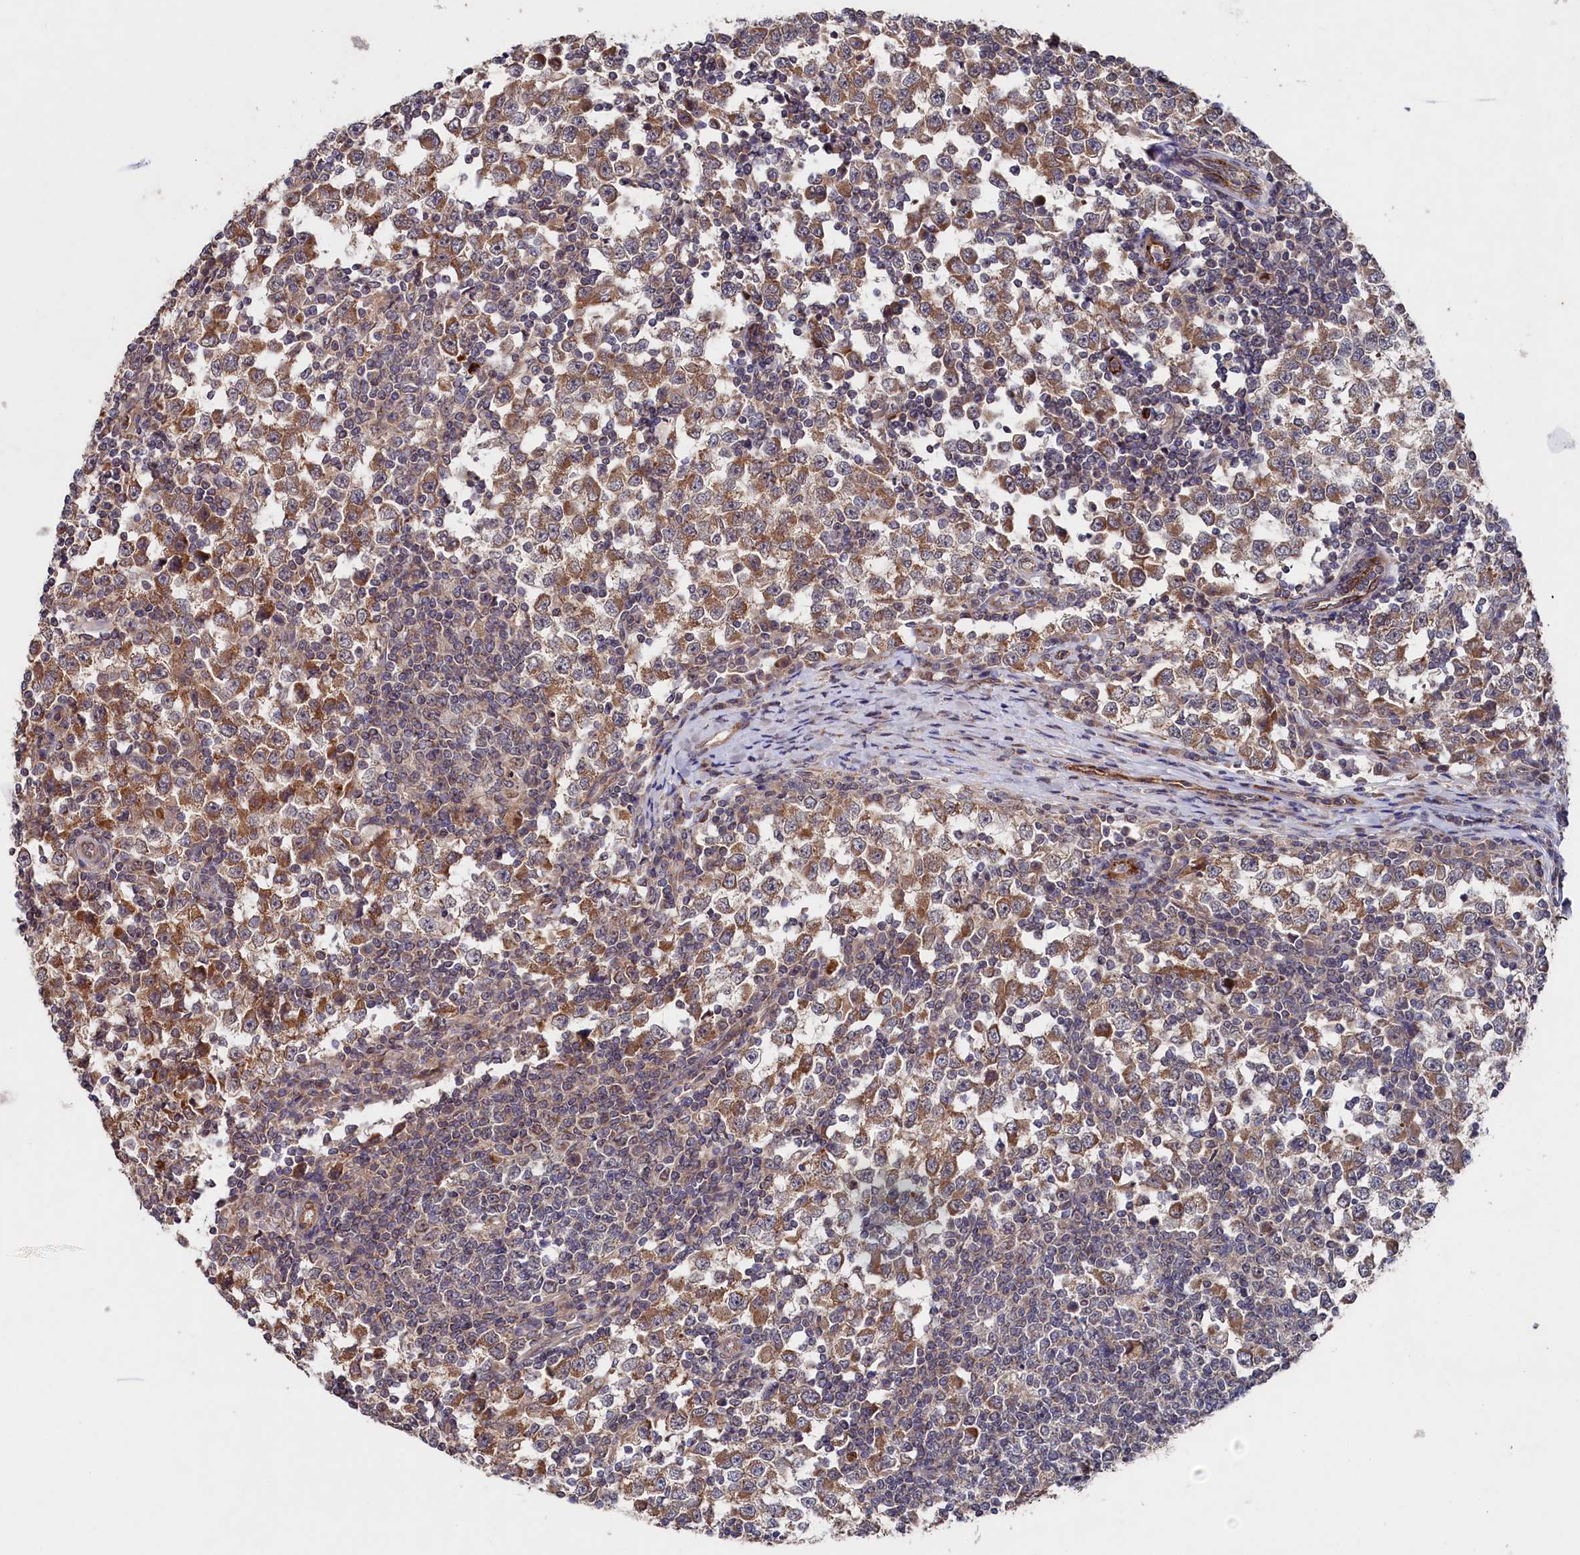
{"staining": {"intensity": "moderate", "quantity": ">75%", "location": "cytoplasmic/membranous"}, "tissue": "testis cancer", "cell_type": "Tumor cells", "image_type": "cancer", "snomed": [{"axis": "morphology", "description": "Seminoma, NOS"}, {"axis": "topography", "description": "Testis"}], "caption": "Human testis seminoma stained with a protein marker reveals moderate staining in tumor cells.", "gene": "SUPV3L1", "patient": {"sex": "male", "age": 65}}